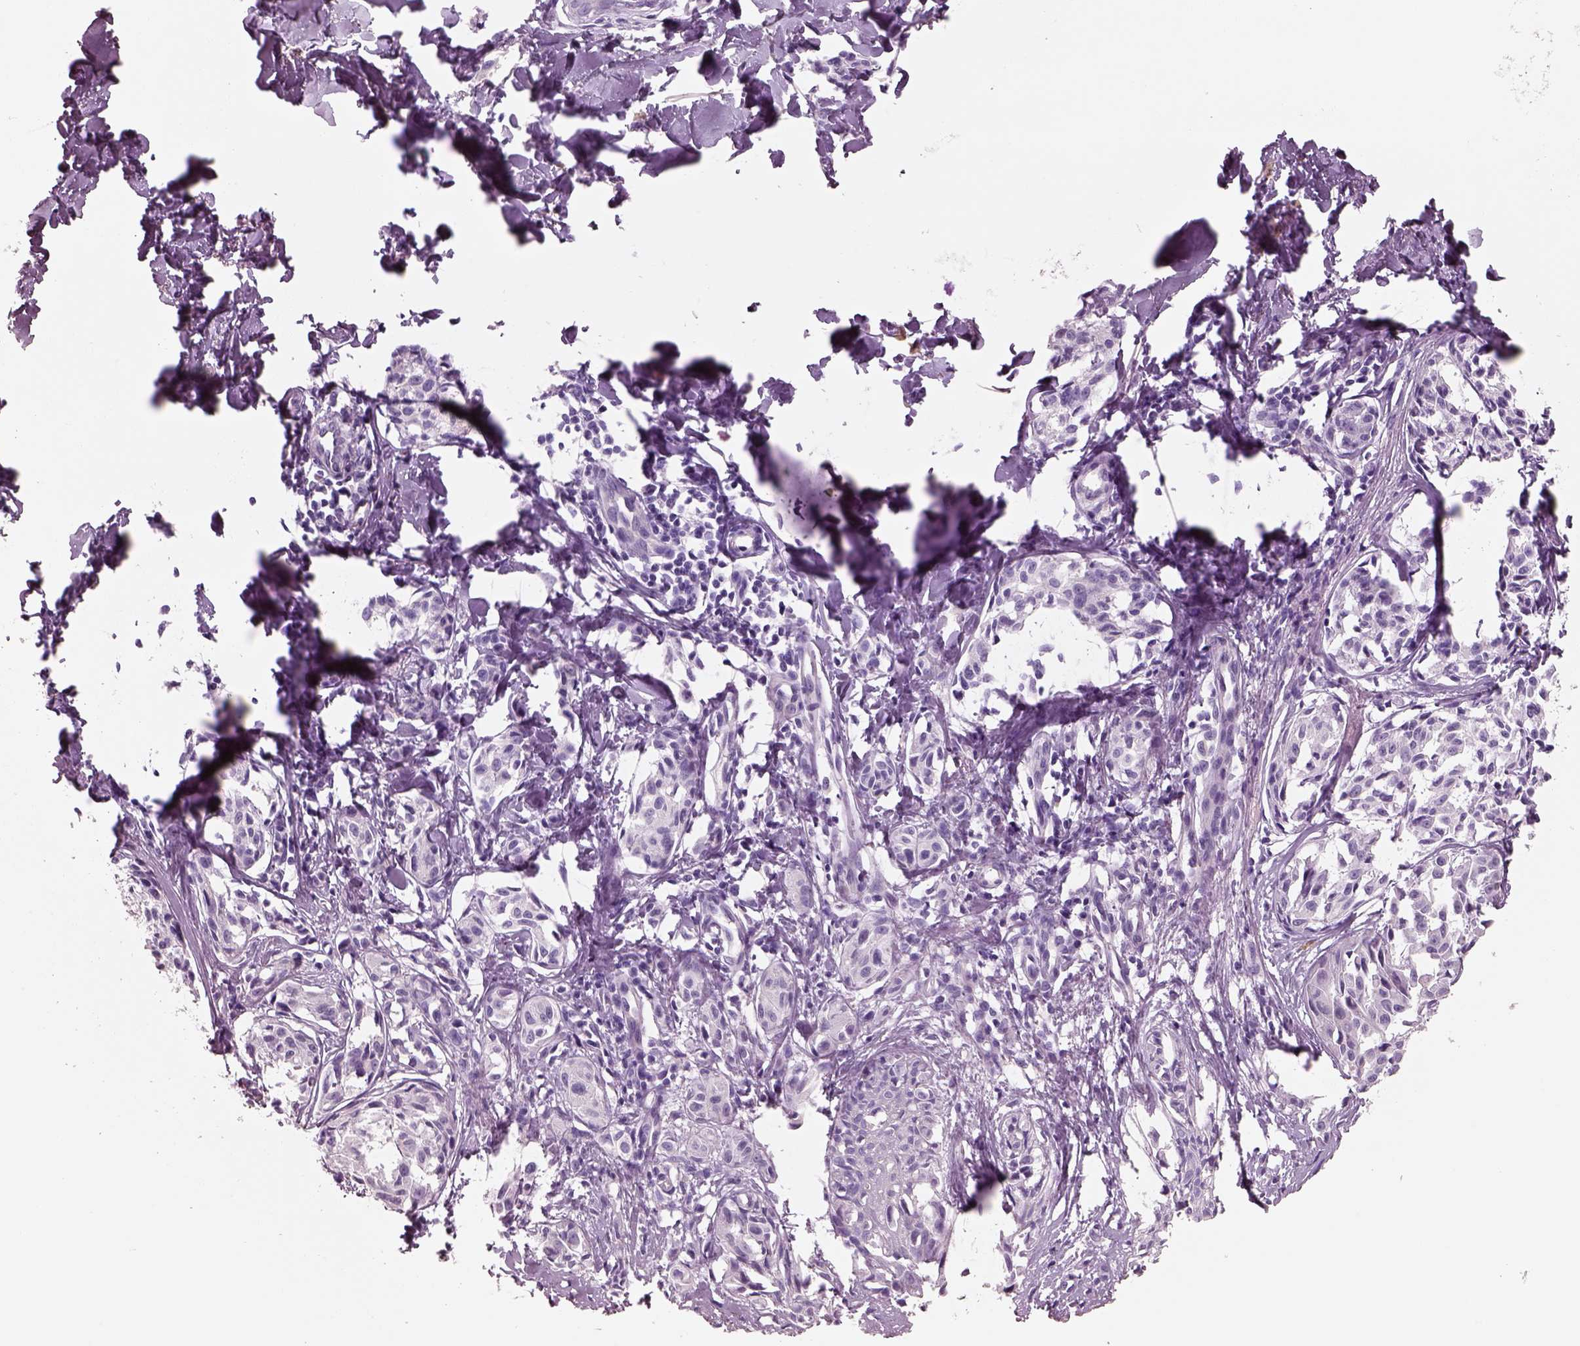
{"staining": {"intensity": "negative", "quantity": "none", "location": "none"}, "tissue": "melanoma", "cell_type": "Tumor cells", "image_type": "cancer", "snomed": [{"axis": "morphology", "description": "Malignant melanoma, NOS"}, {"axis": "topography", "description": "Skin"}], "caption": "Immunohistochemistry image of neoplastic tissue: human malignant melanoma stained with DAB (3,3'-diaminobenzidine) shows no significant protein expression in tumor cells.", "gene": "IGLL1", "patient": {"sex": "male", "age": 51}}